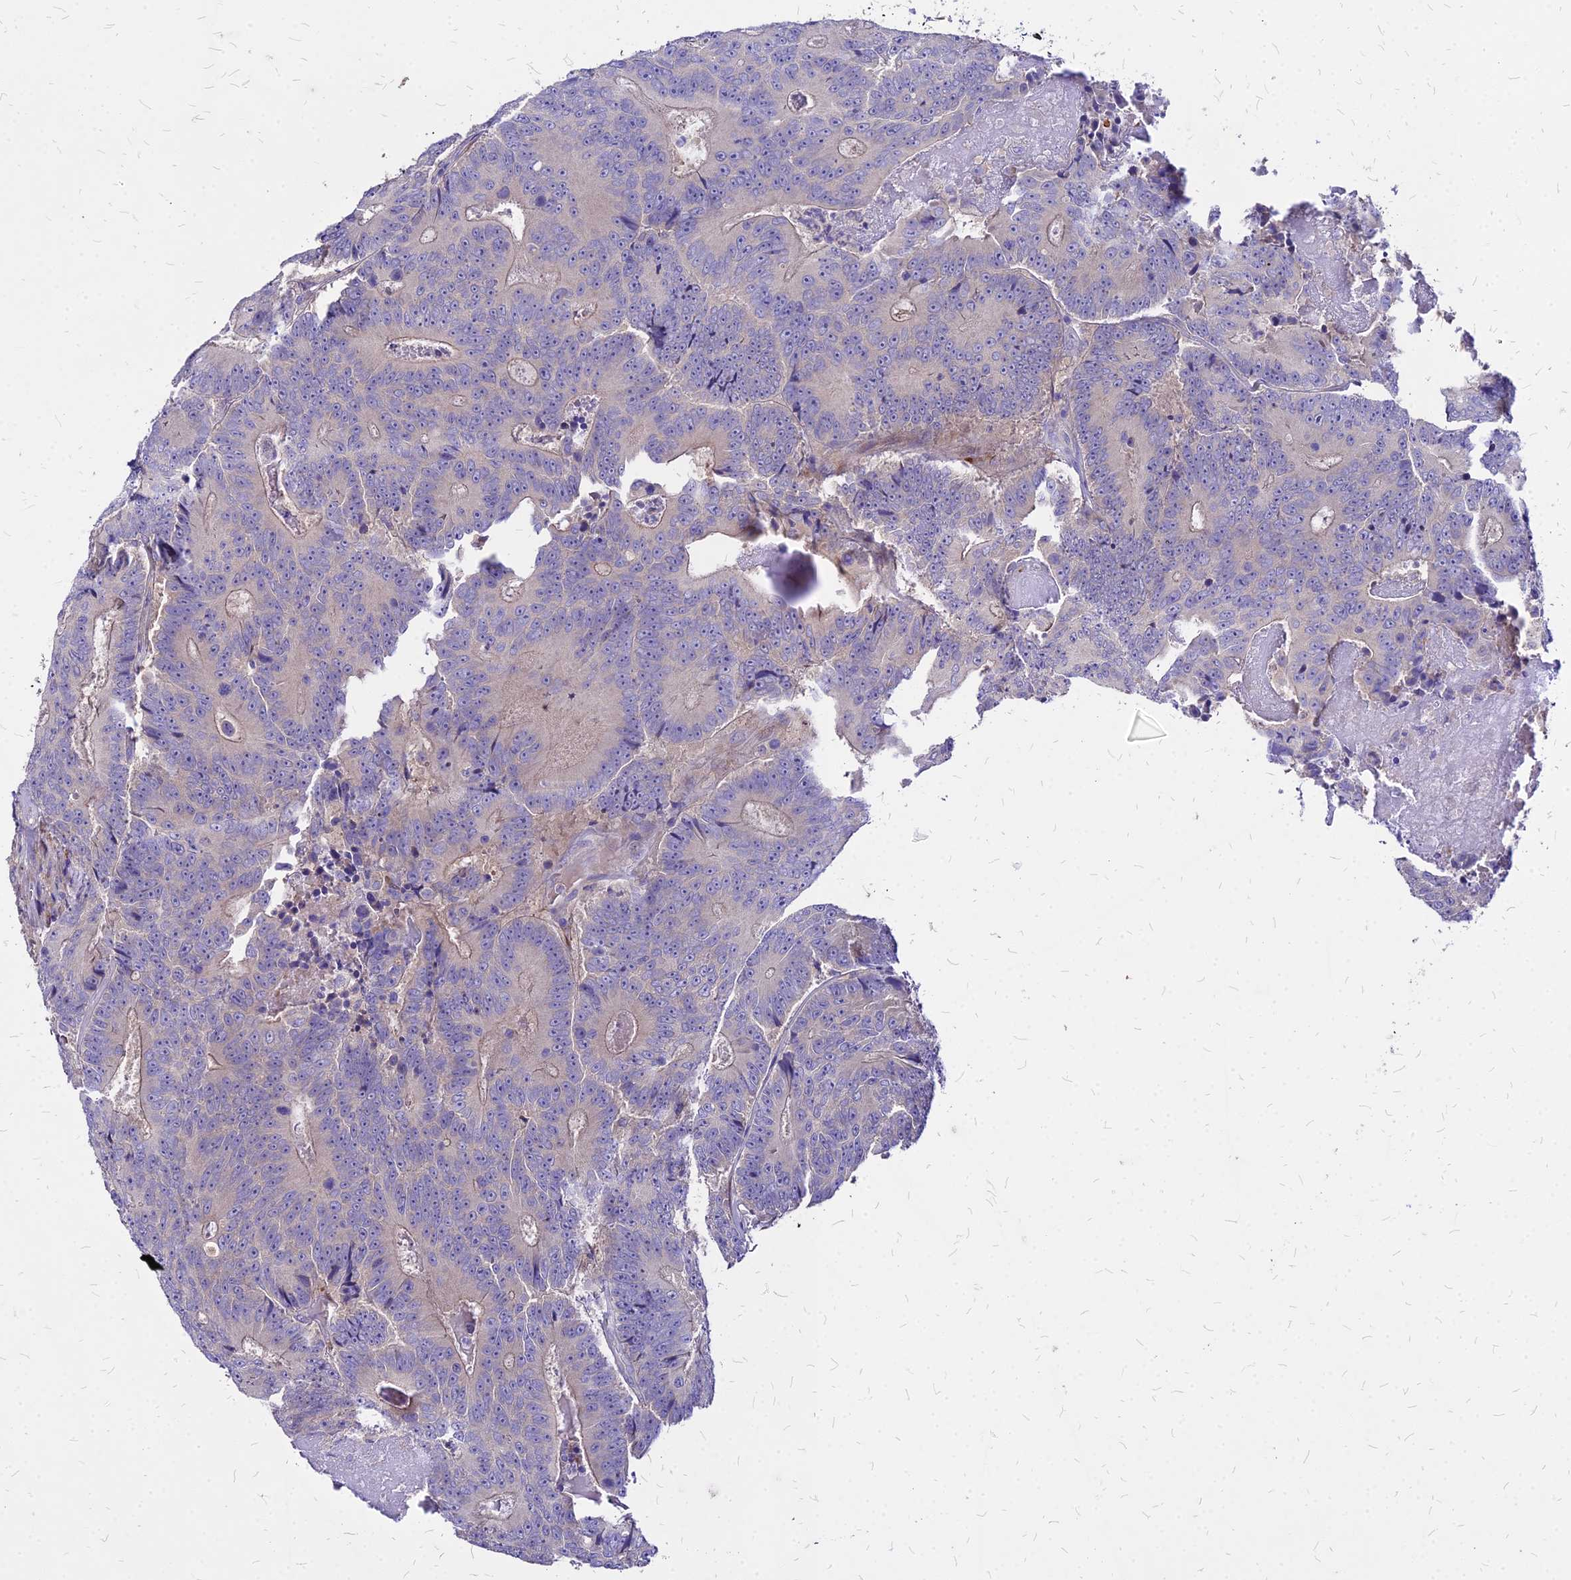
{"staining": {"intensity": "weak", "quantity": "<25%", "location": "cytoplasmic/membranous"}, "tissue": "colorectal cancer", "cell_type": "Tumor cells", "image_type": "cancer", "snomed": [{"axis": "morphology", "description": "Adenocarcinoma, NOS"}, {"axis": "topography", "description": "Colon"}], "caption": "This is an IHC photomicrograph of colorectal cancer (adenocarcinoma). There is no positivity in tumor cells.", "gene": "COMMD10", "patient": {"sex": "male", "age": 83}}